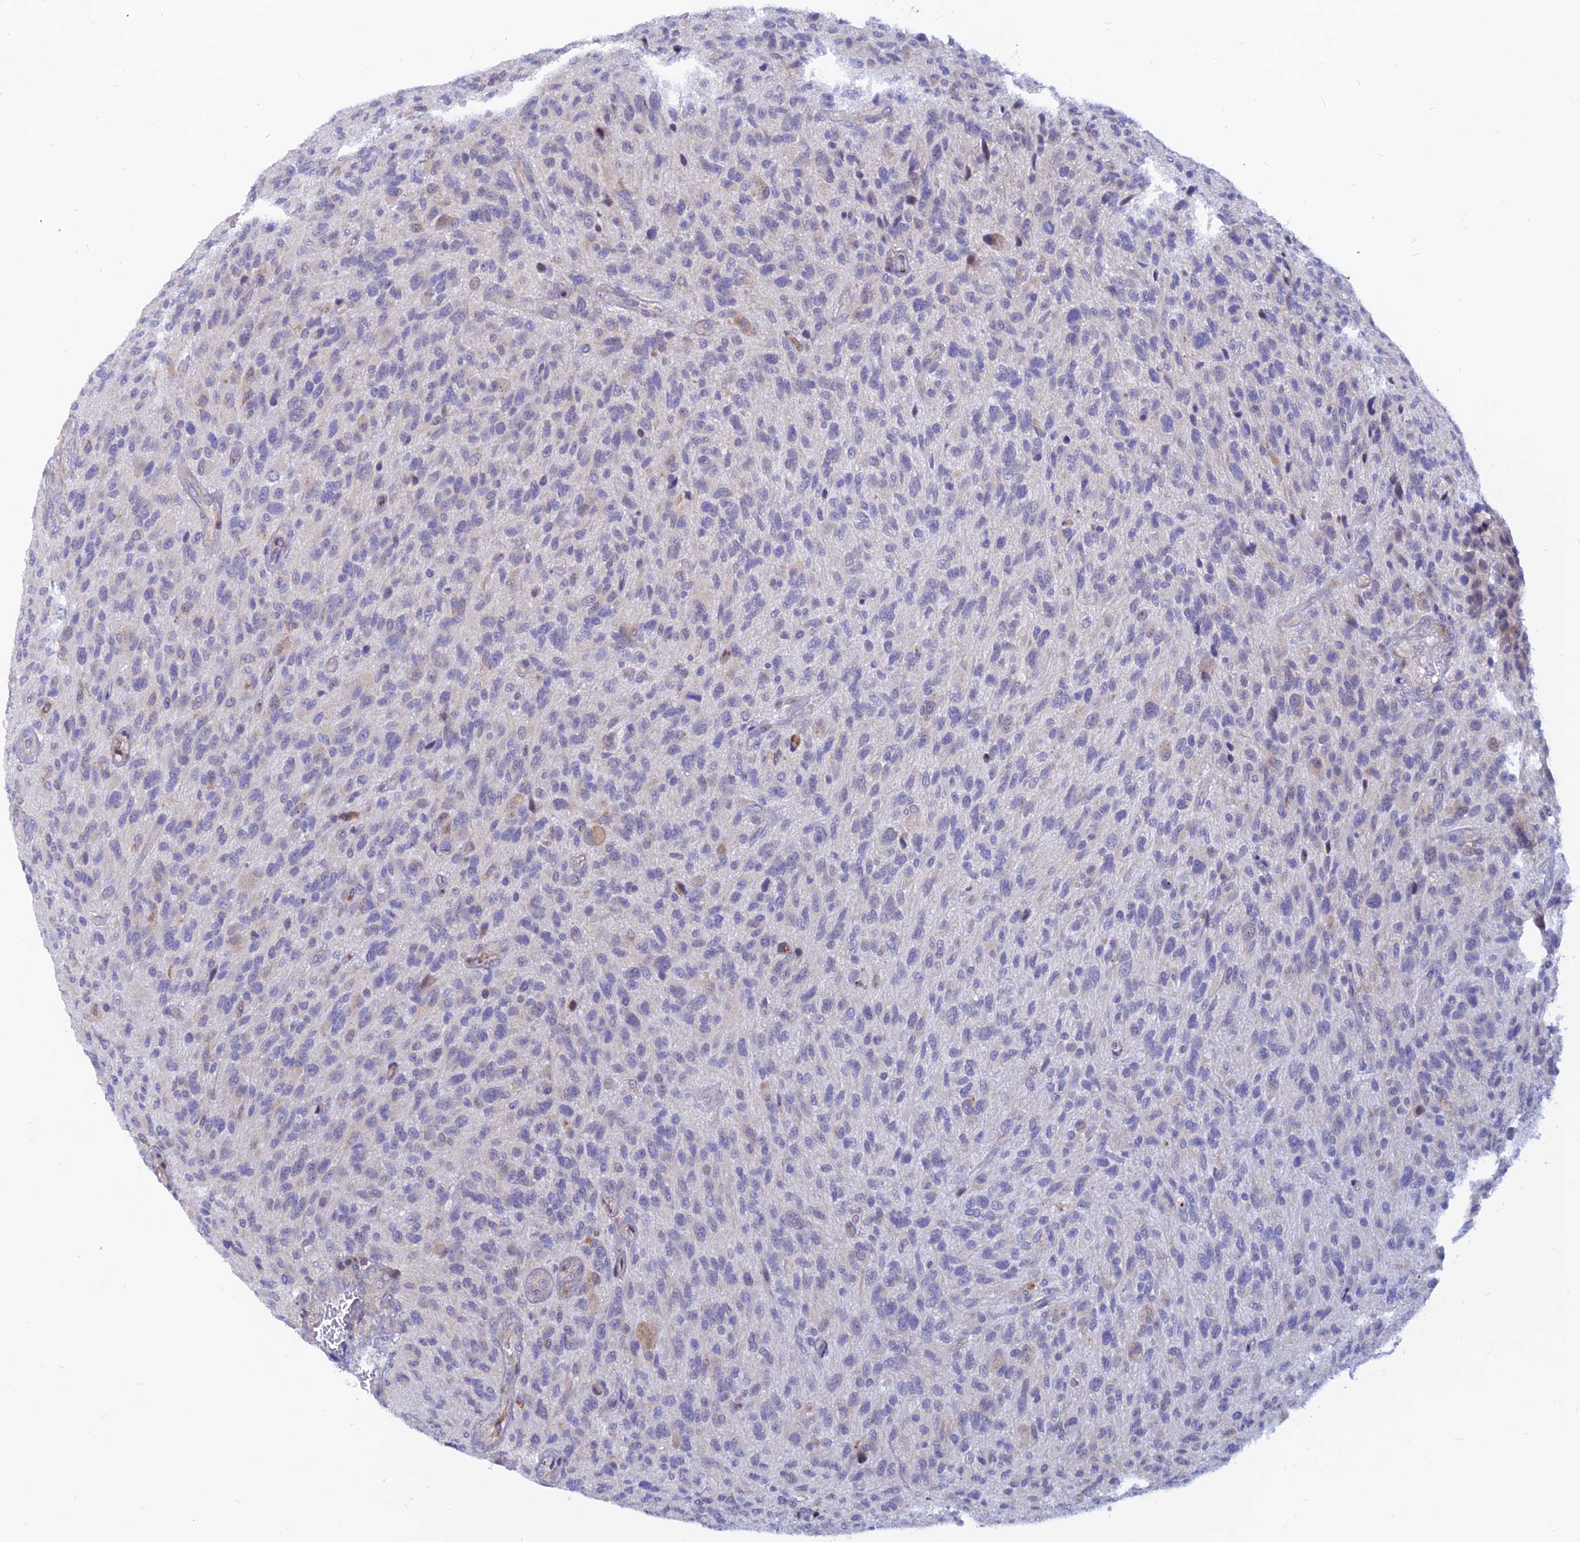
{"staining": {"intensity": "negative", "quantity": "none", "location": "none"}, "tissue": "glioma", "cell_type": "Tumor cells", "image_type": "cancer", "snomed": [{"axis": "morphology", "description": "Glioma, malignant, High grade"}, {"axis": "topography", "description": "Brain"}], "caption": "Immunohistochemical staining of malignant glioma (high-grade) shows no significant expression in tumor cells.", "gene": "DNAJC16", "patient": {"sex": "male", "age": 47}}